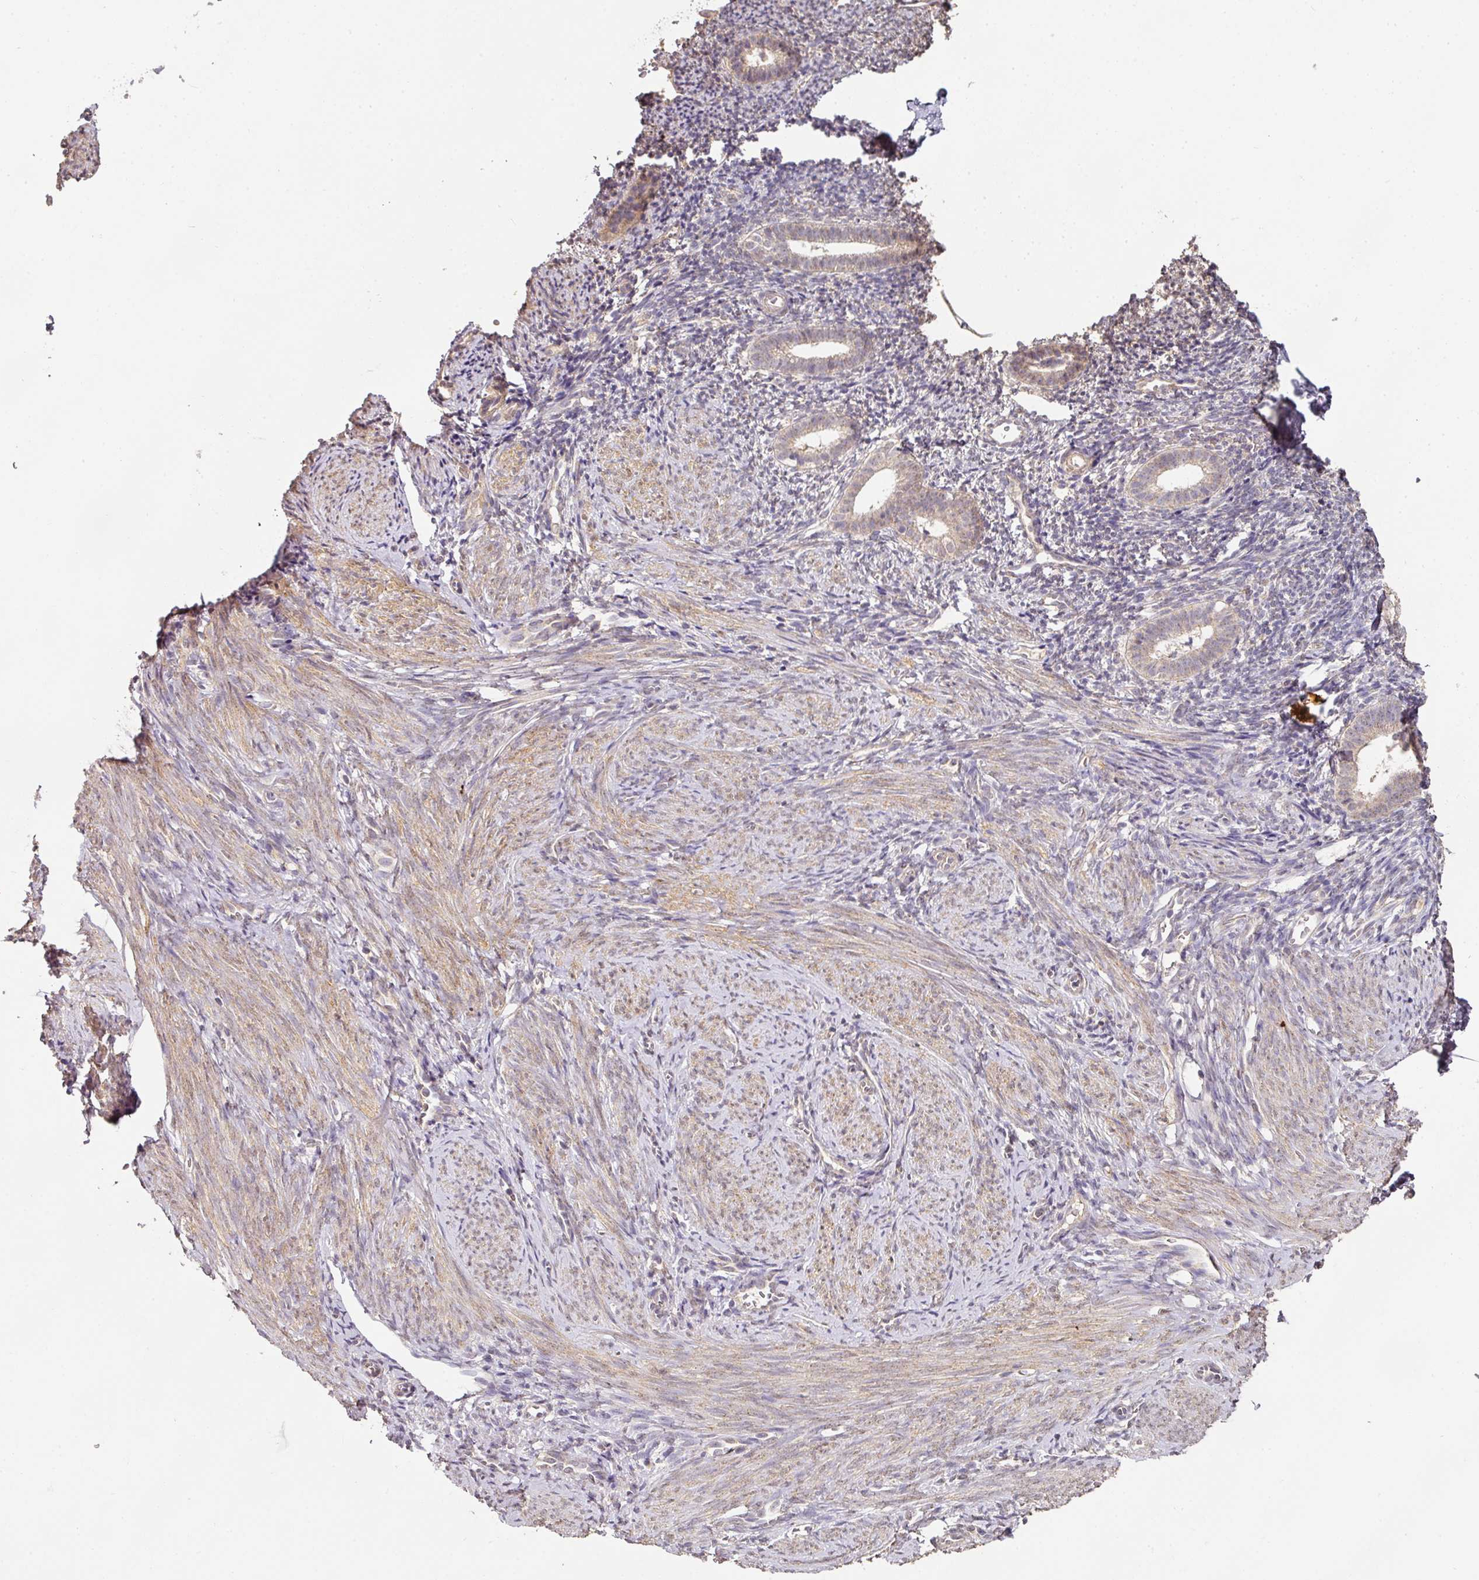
{"staining": {"intensity": "negative", "quantity": "none", "location": "none"}, "tissue": "endometrium", "cell_type": "Cells in endometrial stroma", "image_type": "normal", "snomed": [{"axis": "morphology", "description": "Normal tissue, NOS"}, {"axis": "topography", "description": "Endometrium"}], "caption": "Immunohistochemistry (IHC) photomicrograph of benign endometrium stained for a protein (brown), which shows no positivity in cells in endometrial stroma. (DAB (3,3'-diaminobenzidine) immunohistochemistry, high magnification).", "gene": "EXTL3", "patient": {"sex": "female", "age": 39}}